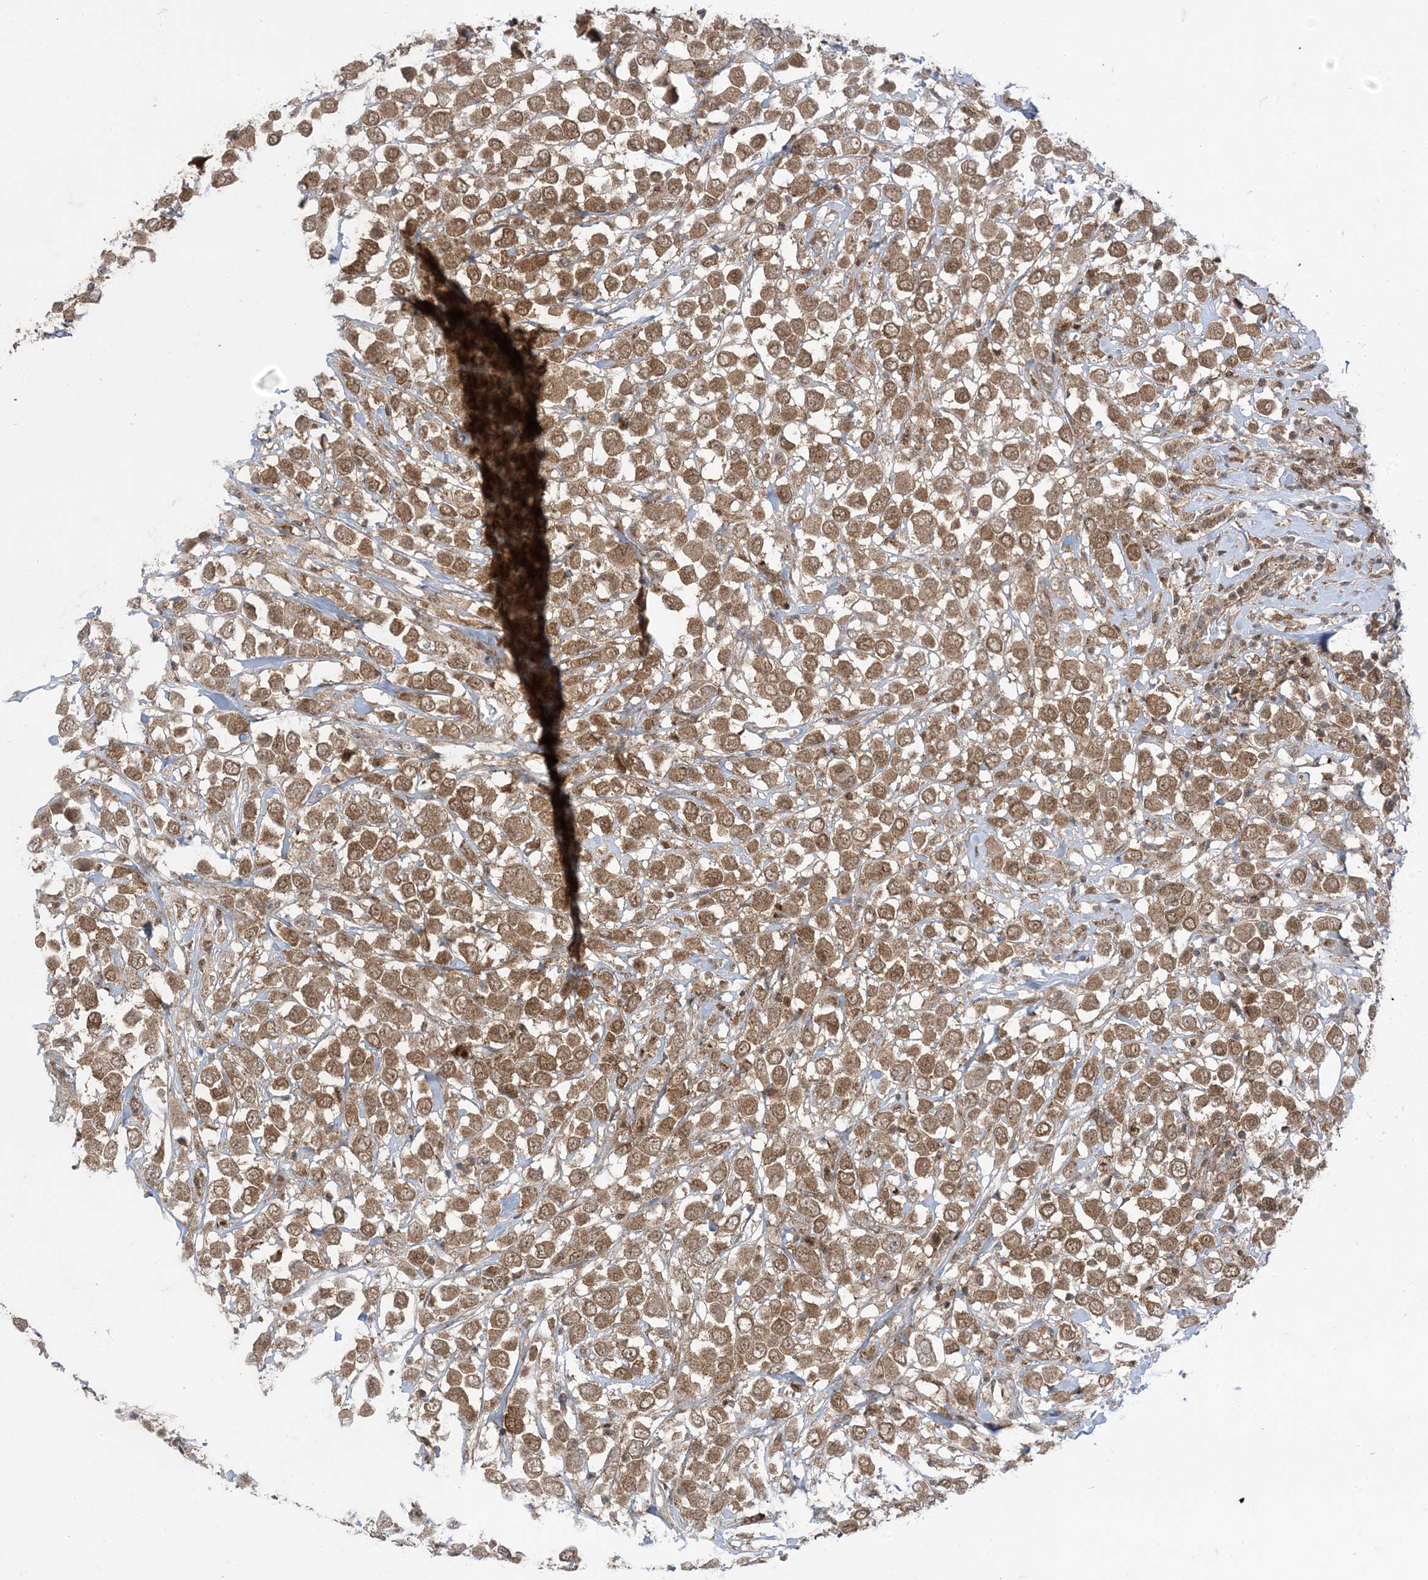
{"staining": {"intensity": "moderate", "quantity": ">75%", "location": "cytoplasmic/membranous,nuclear"}, "tissue": "breast cancer", "cell_type": "Tumor cells", "image_type": "cancer", "snomed": [{"axis": "morphology", "description": "Duct carcinoma"}, {"axis": "topography", "description": "Breast"}], "caption": "Breast cancer (intraductal carcinoma) stained with DAB immunohistochemistry (IHC) shows medium levels of moderate cytoplasmic/membranous and nuclear positivity in about >75% of tumor cells.", "gene": "PTPA", "patient": {"sex": "female", "age": 61}}